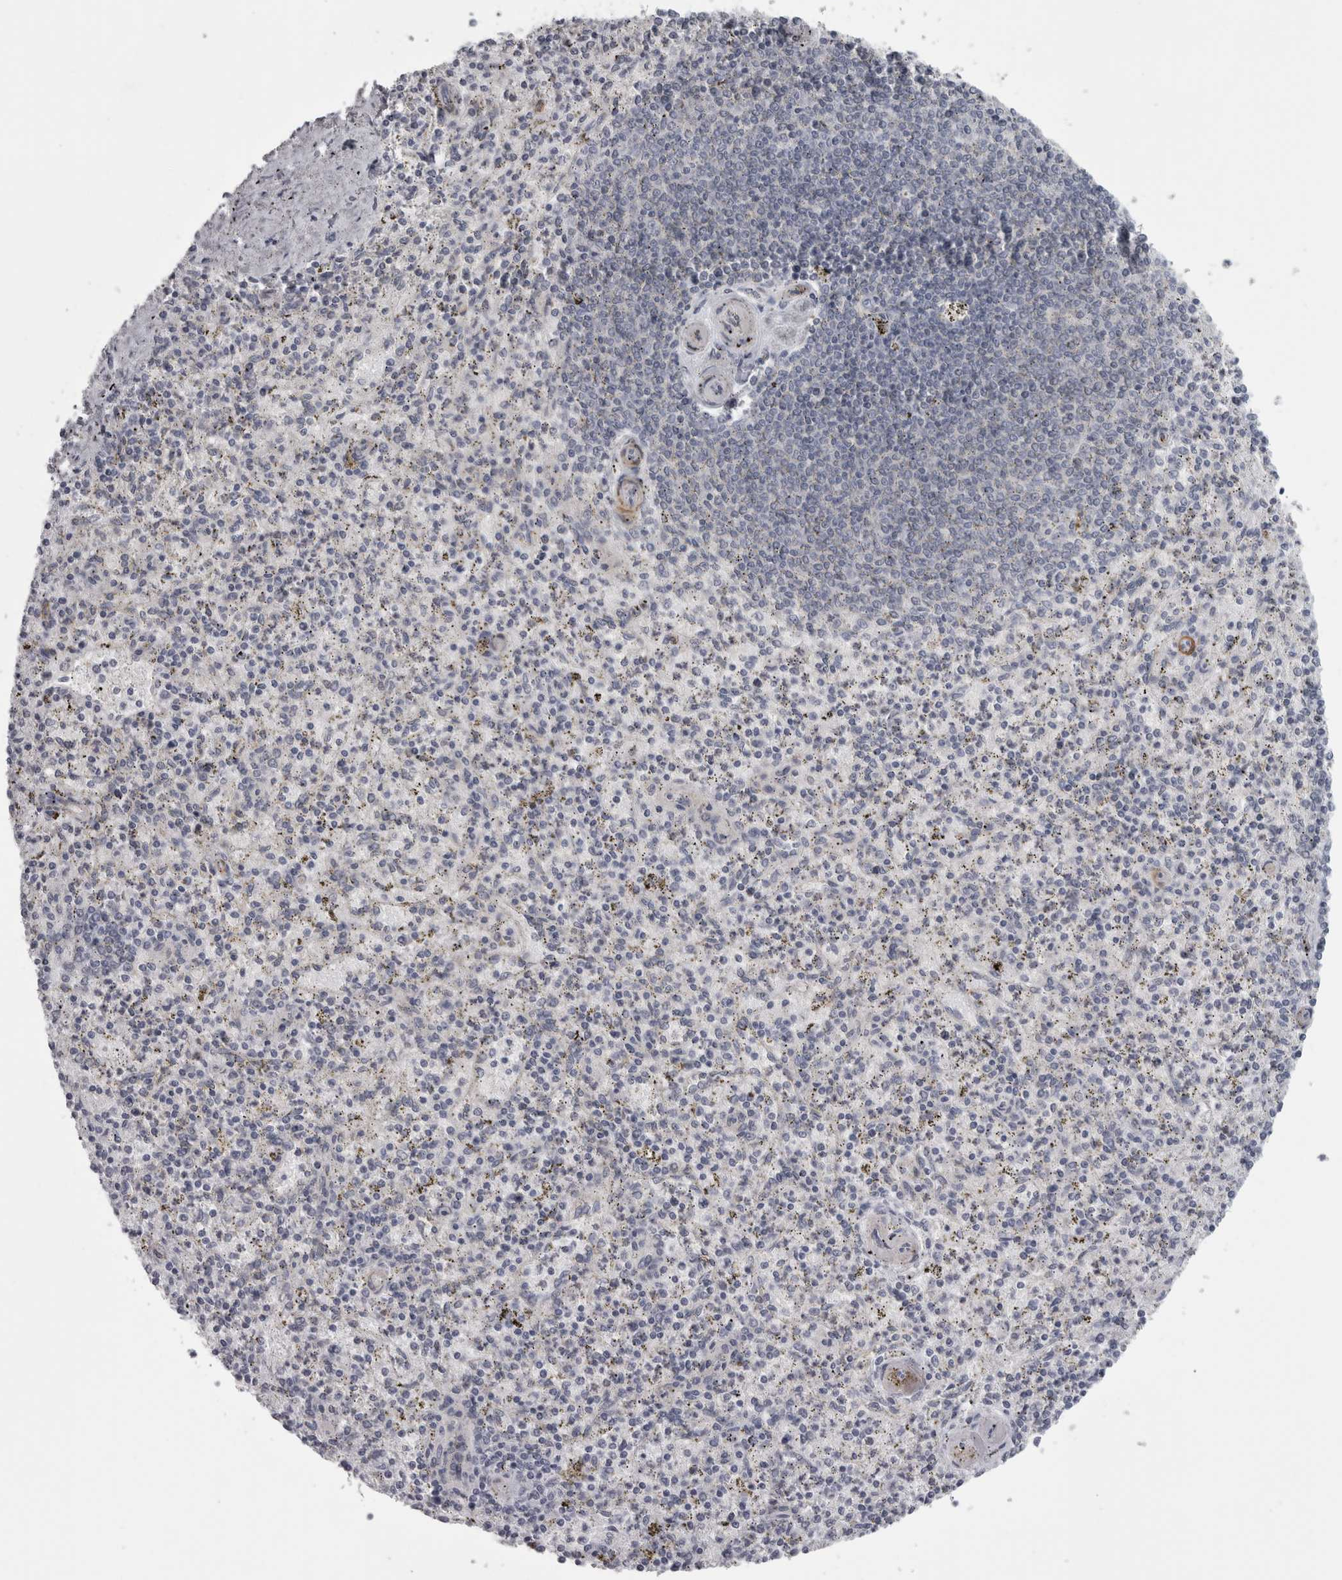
{"staining": {"intensity": "negative", "quantity": "none", "location": "none"}, "tissue": "spleen", "cell_type": "Cells in red pulp", "image_type": "normal", "snomed": [{"axis": "morphology", "description": "Normal tissue, NOS"}, {"axis": "topography", "description": "Spleen"}], "caption": "IHC of benign human spleen demonstrates no staining in cells in red pulp.", "gene": "PPP1R12B", "patient": {"sex": "male", "age": 72}}